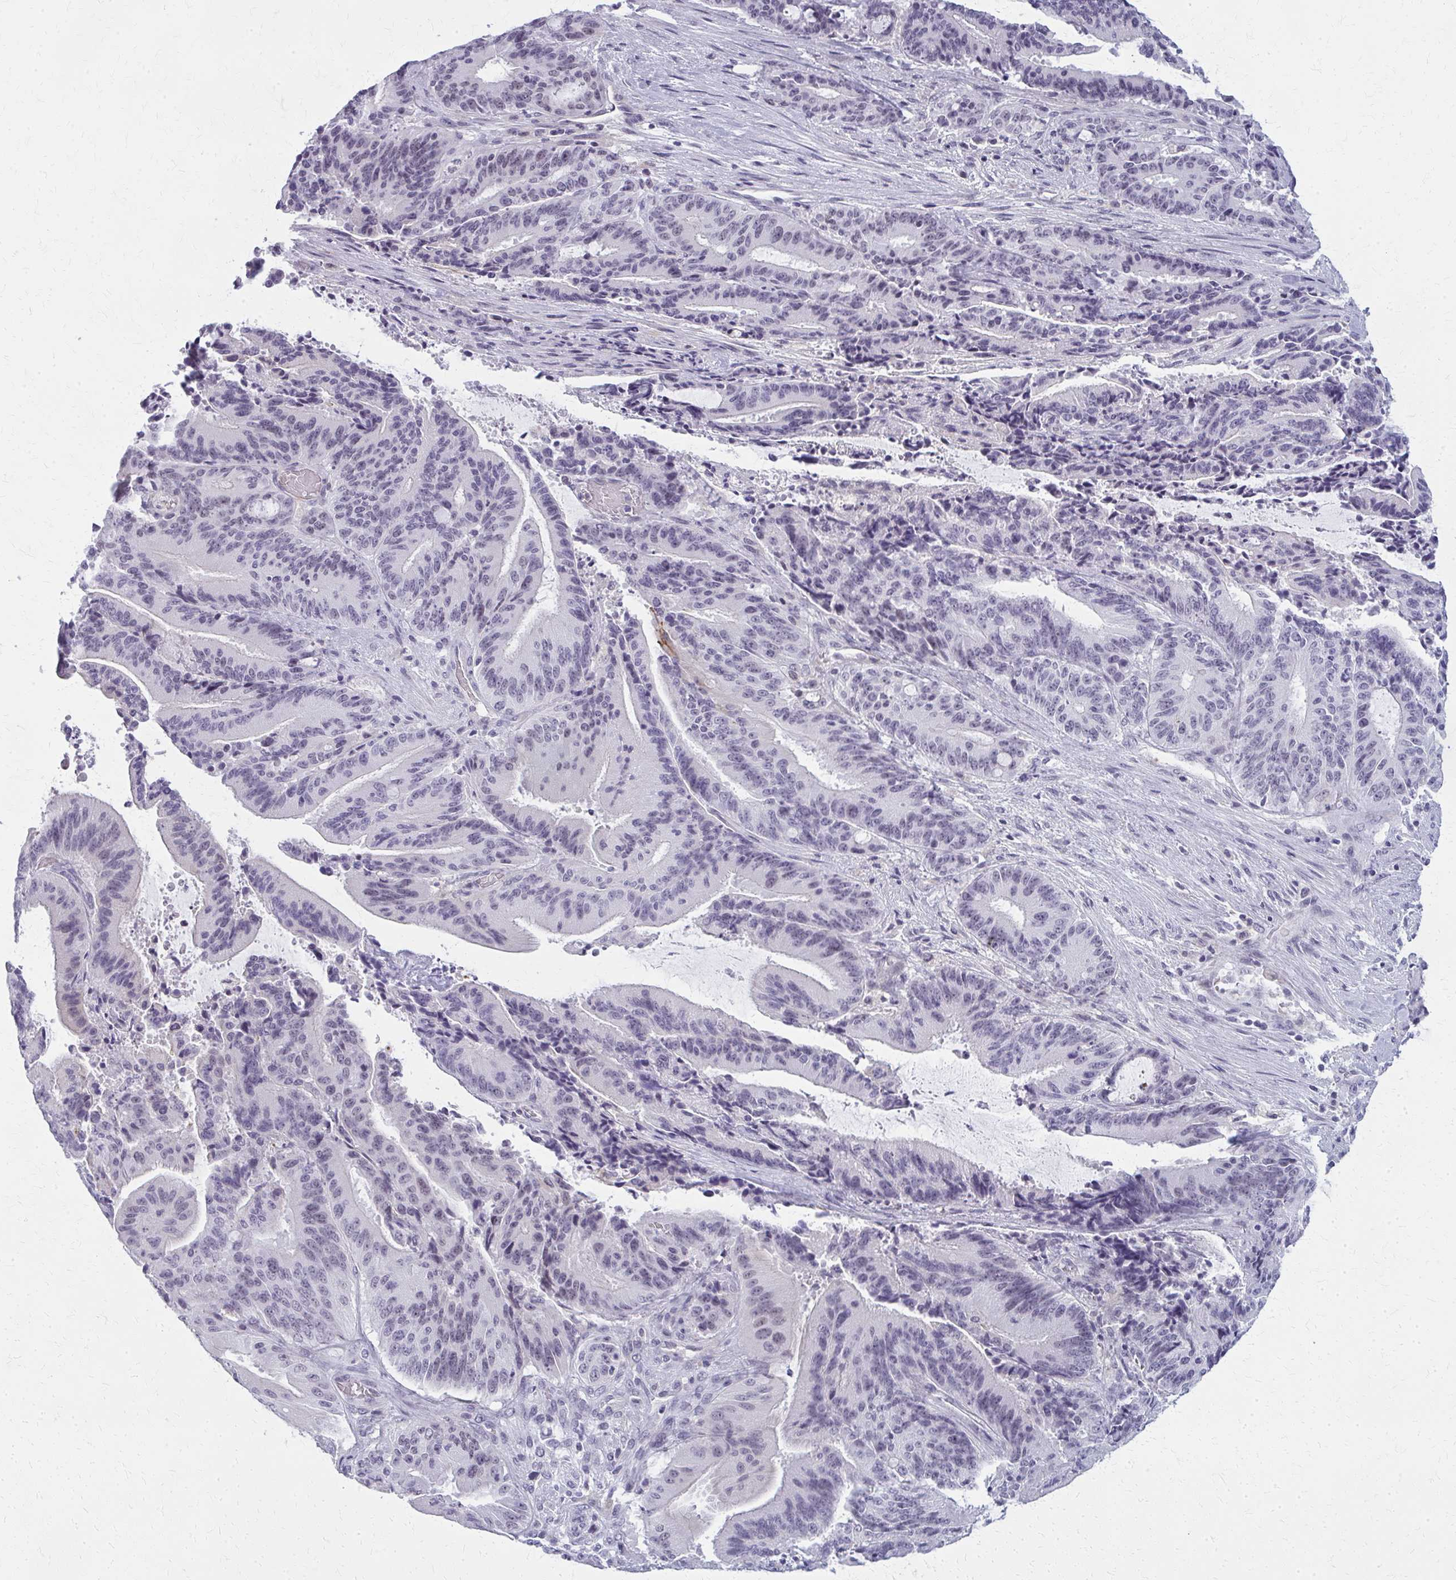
{"staining": {"intensity": "negative", "quantity": "none", "location": "none"}, "tissue": "liver cancer", "cell_type": "Tumor cells", "image_type": "cancer", "snomed": [{"axis": "morphology", "description": "Normal tissue, NOS"}, {"axis": "morphology", "description": "Cholangiocarcinoma"}, {"axis": "topography", "description": "Liver"}, {"axis": "topography", "description": "Peripheral nerve tissue"}], "caption": "This is an IHC histopathology image of liver cholangiocarcinoma. There is no staining in tumor cells.", "gene": "CASQ2", "patient": {"sex": "female", "age": 73}}